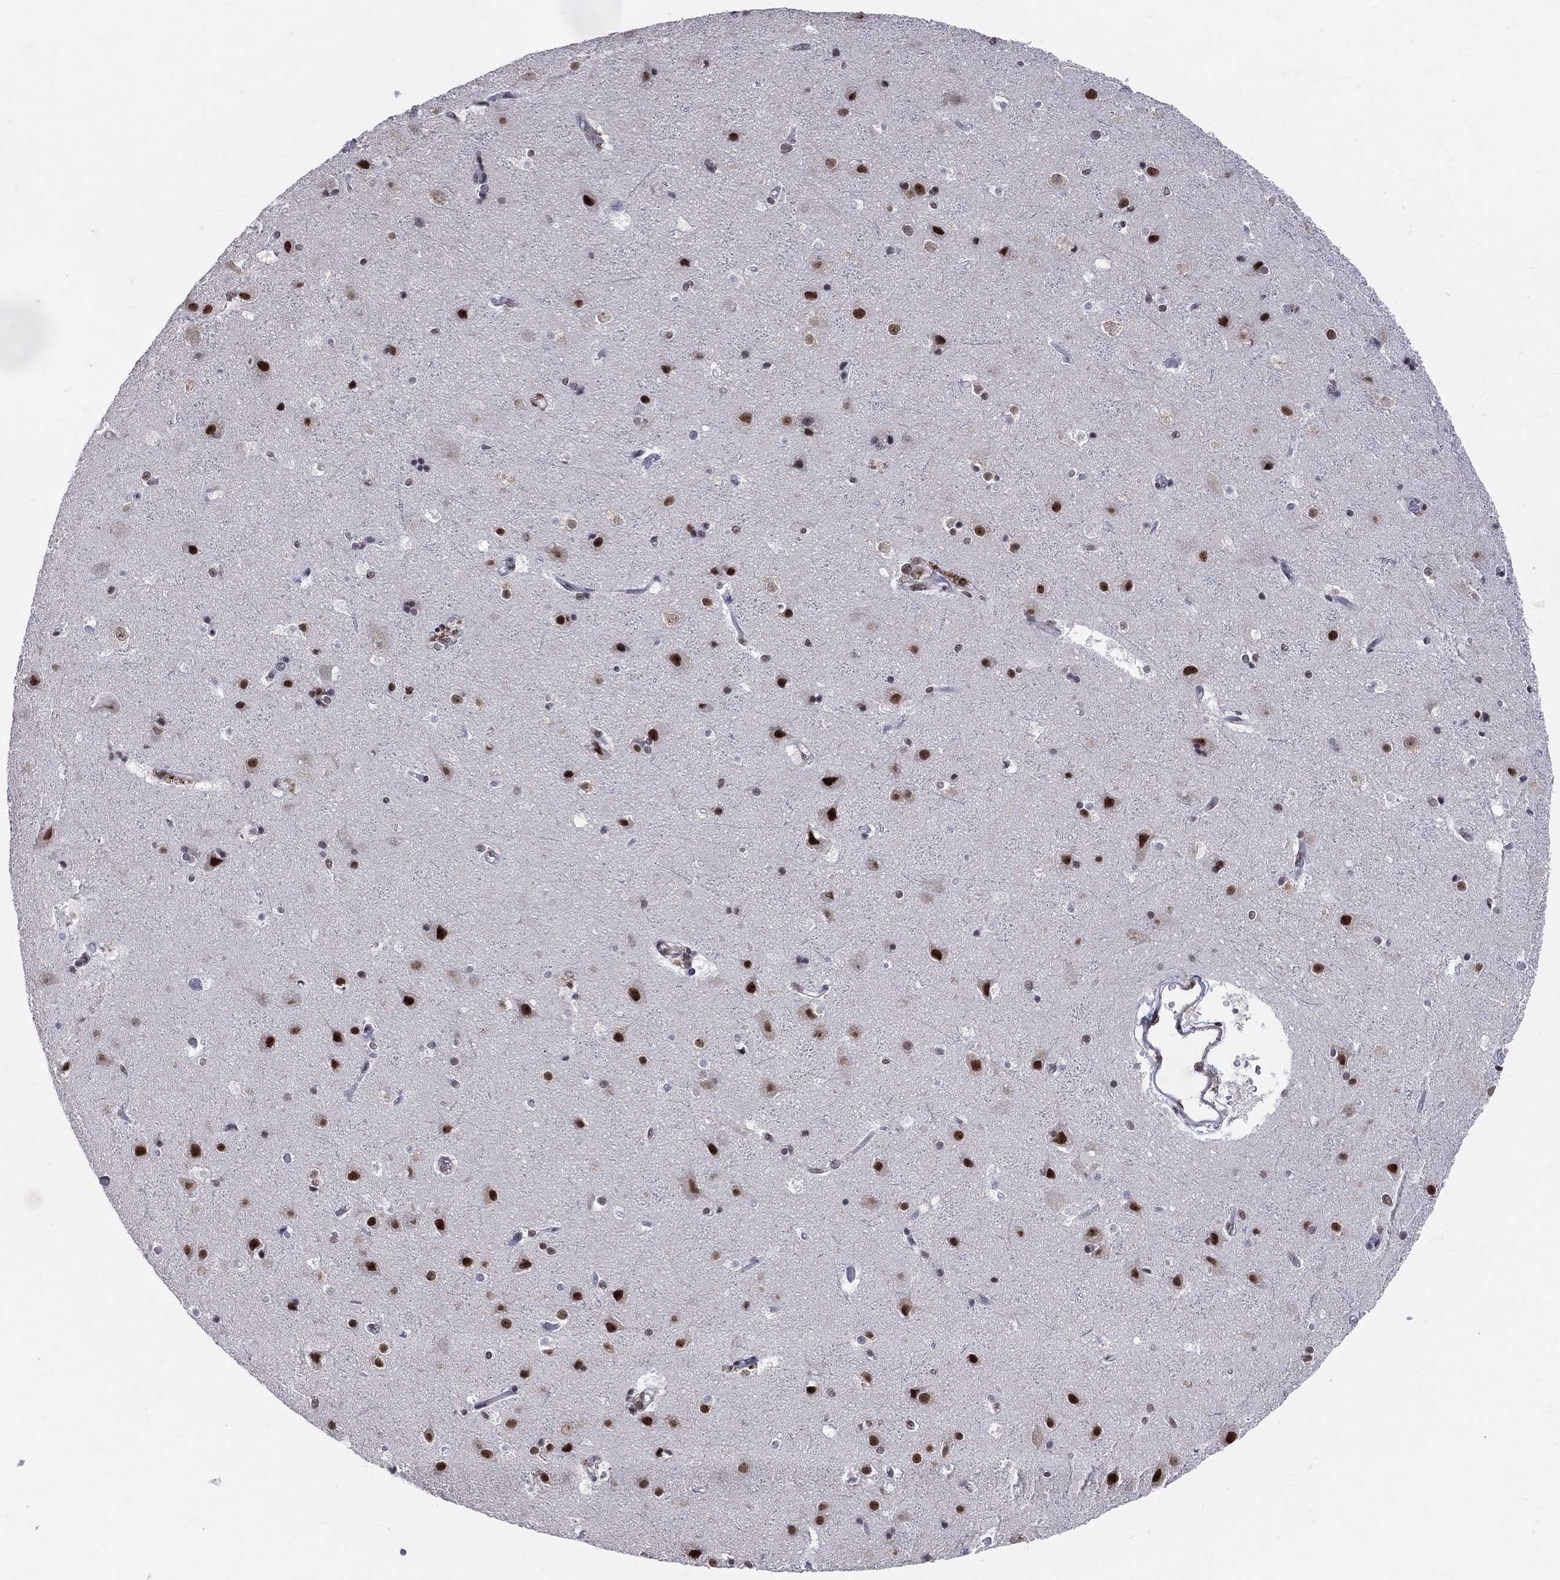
{"staining": {"intensity": "negative", "quantity": "none", "location": "none"}, "tissue": "cerebral cortex", "cell_type": "Endothelial cells", "image_type": "normal", "snomed": [{"axis": "morphology", "description": "Normal tissue, NOS"}, {"axis": "topography", "description": "Cerebral cortex"}], "caption": "Immunohistochemical staining of unremarkable human cerebral cortex shows no significant staining in endothelial cells.", "gene": "CDK7", "patient": {"sex": "female", "age": 52}}